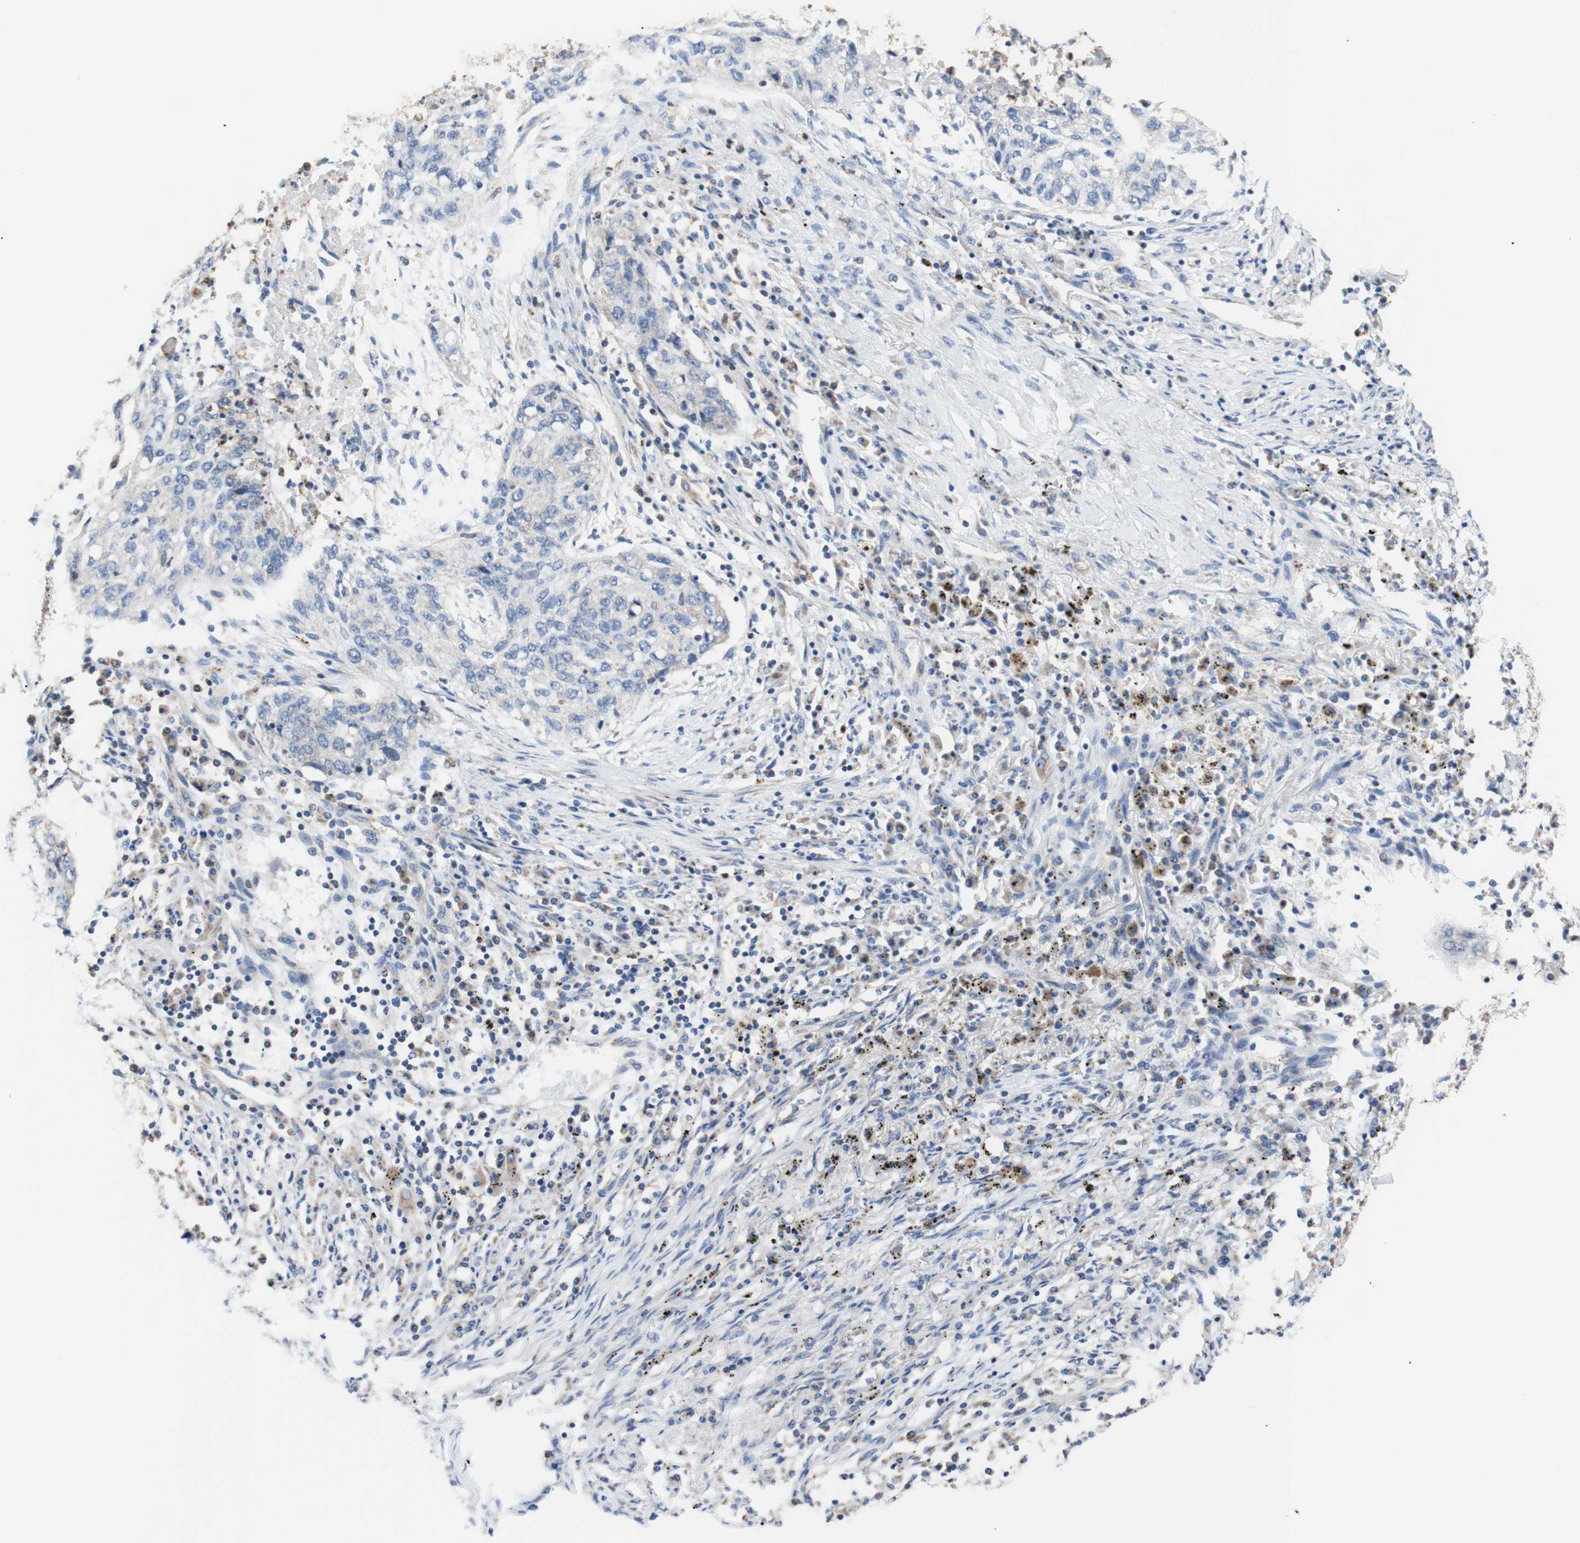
{"staining": {"intensity": "negative", "quantity": "none", "location": "none"}, "tissue": "lung cancer", "cell_type": "Tumor cells", "image_type": "cancer", "snomed": [{"axis": "morphology", "description": "Squamous cell carcinoma, NOS"}, {"axis": "topography", "description": "Lung"}], "caption": "This is an immunohistochemistry histopathology image of lung cancer. There is no positivity in tumor cells.", "gene": "FMR1", "patient": {"sex": "female", "age": 63}}